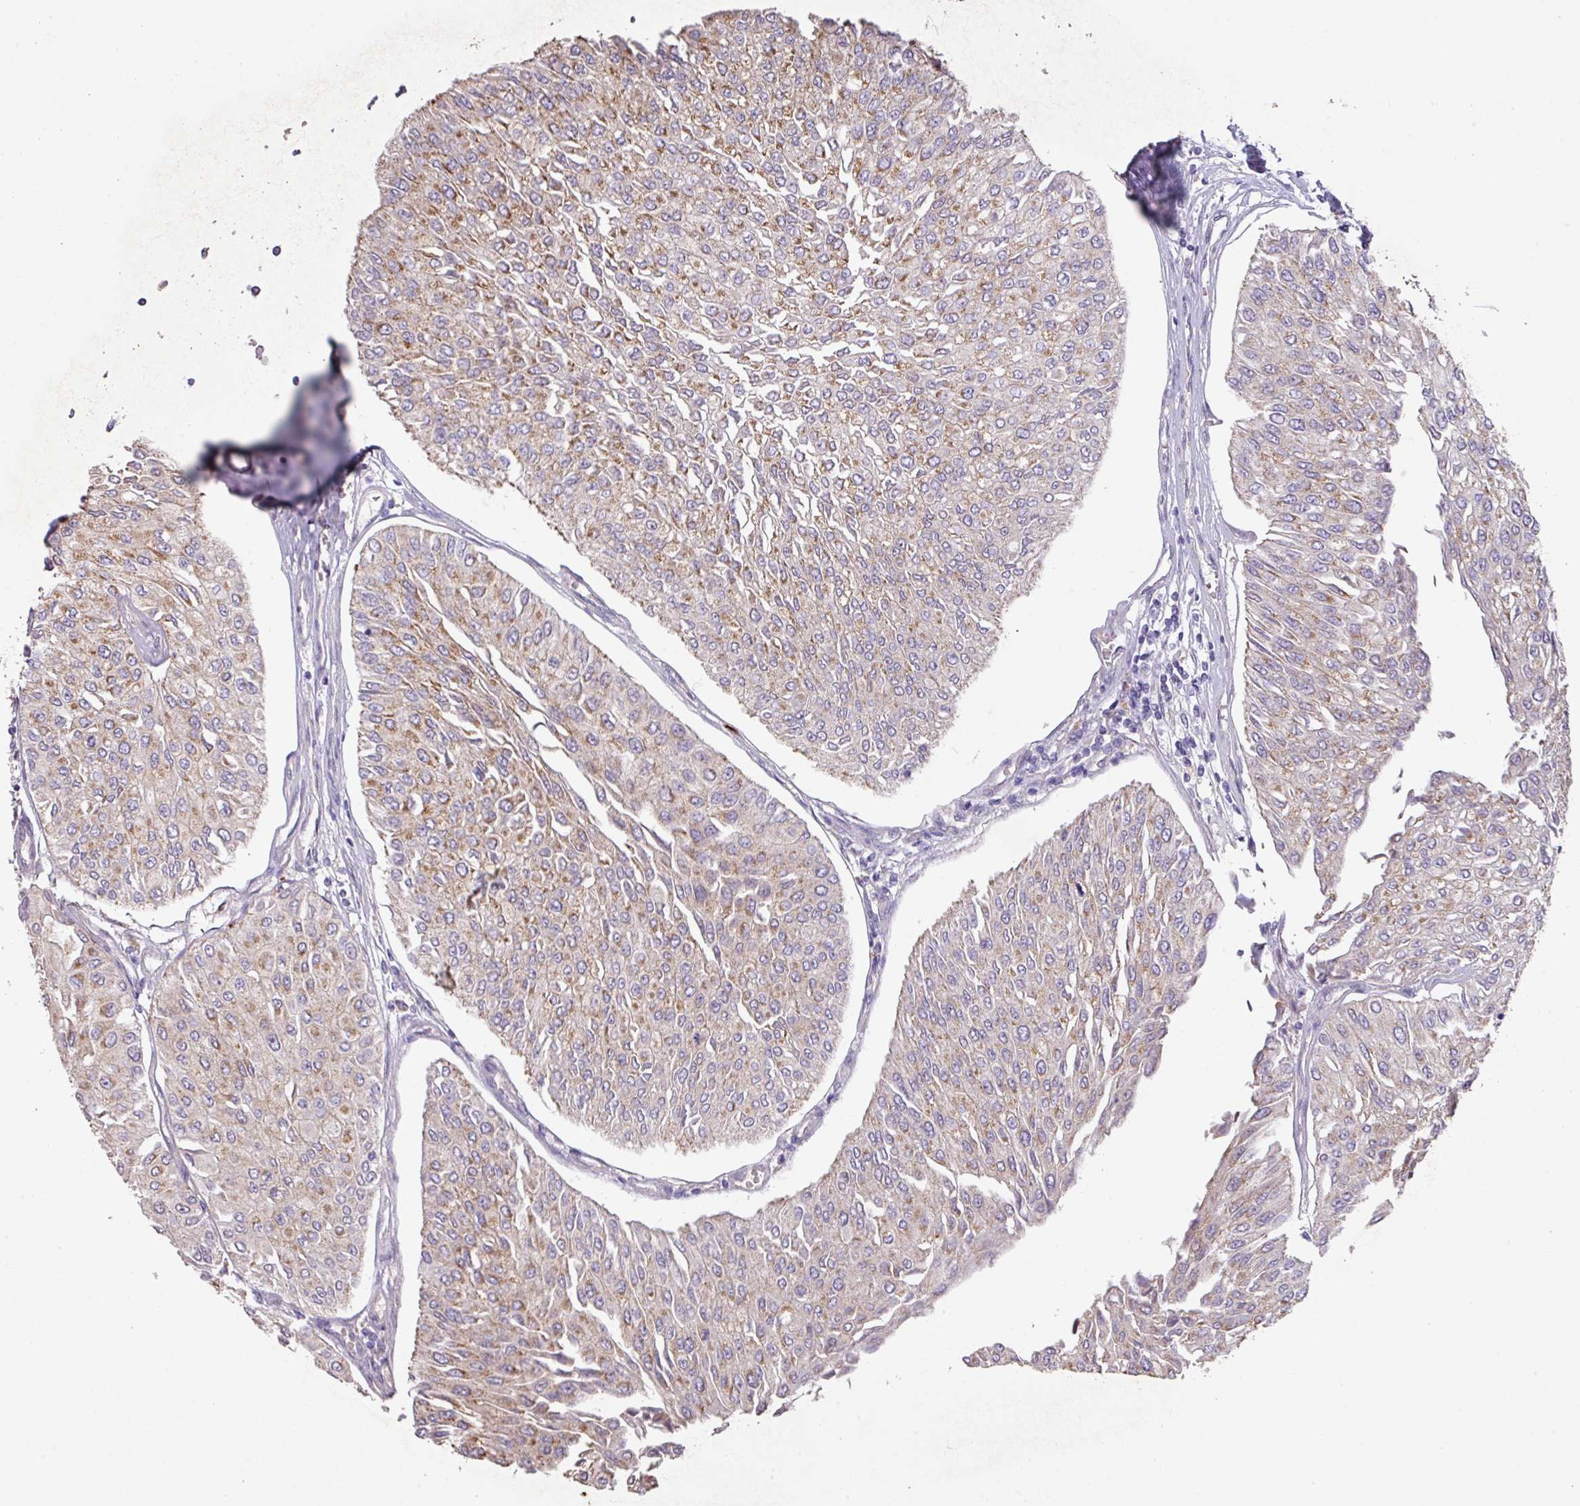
{"staining": {"intensity": "moderate", "quantity": ">75%", "location": "cytoplasmic/membranous"}, "tissue": "urothelial cancer", "cell_type": "Tumor cells", "image_type": "cancer", "snomed": [{"axis": "morphology", "description": "Urothelial carcinoma, Low grade"}, {"axis": "topography", "description": "Urinary bladder"}], "caption": "Human urothelial carcinoma (low-grade) stained for a protein (brown) shows moderate cytoplasmic/membranous positive staining in approximately >75% of tumor cells.", "gene": "PRADC1", "patient": {"sex": "male", "age": 67}}